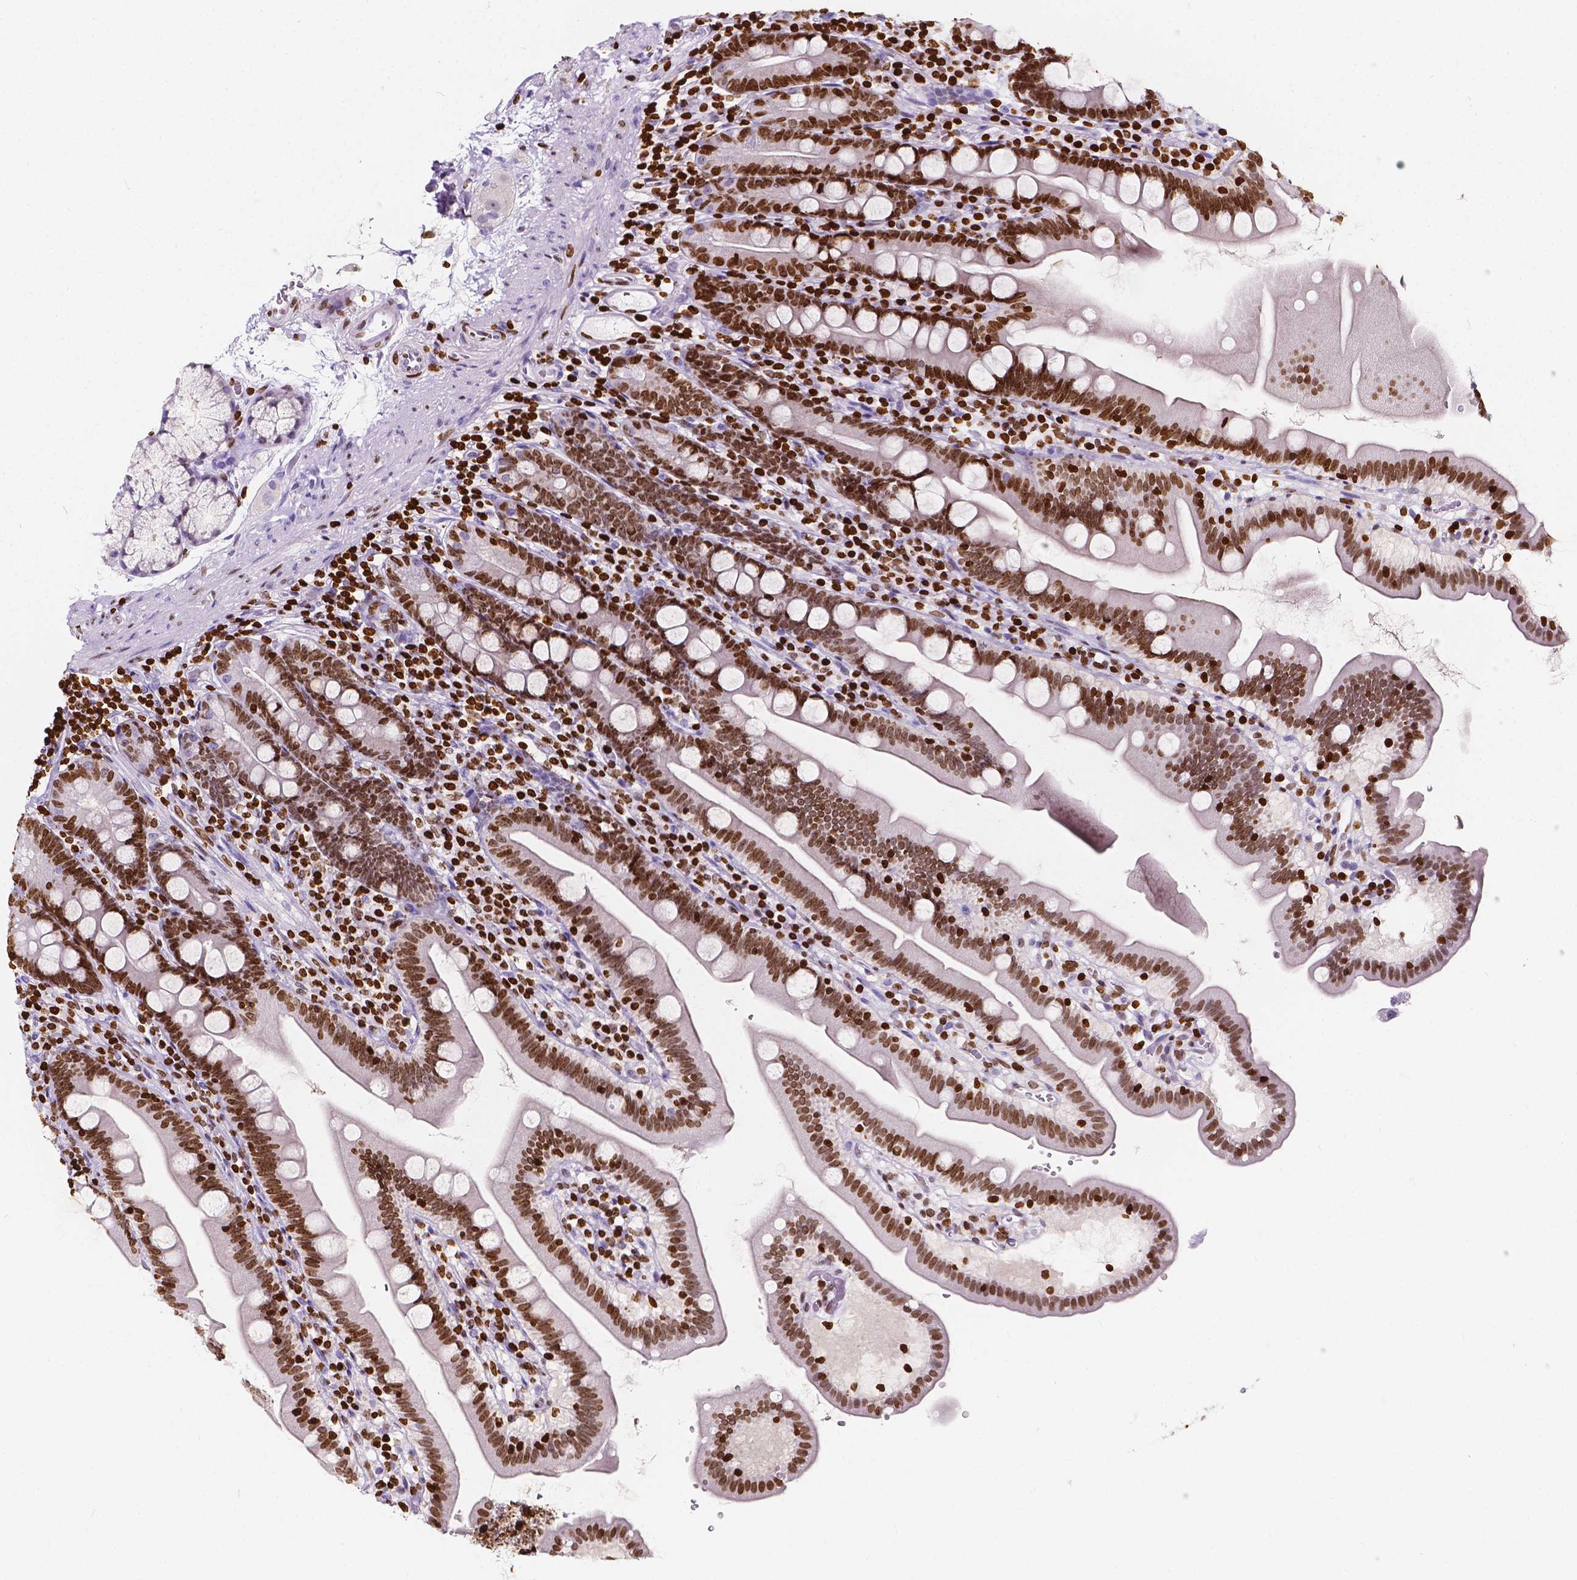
{"staining": {"intensity": "strong", "quantity": ">75%", "location": "nuclear"}, "tissue": "duodenum", "cell_type": "Glandular cells", "image_type": "normal", "snomed": [{"axis": "morphology", "description": "Normal tissue, NOS"}, {"axis": "topography", "description": "Duodenum"}], "caption": "About >75% of glandular cells in unremarkable duodenum display strong nuclear protein staining as visualized by brown immunohistochemical staining.", "gene": "CBY3", "patient": {"sex": "female", "age": 67}}